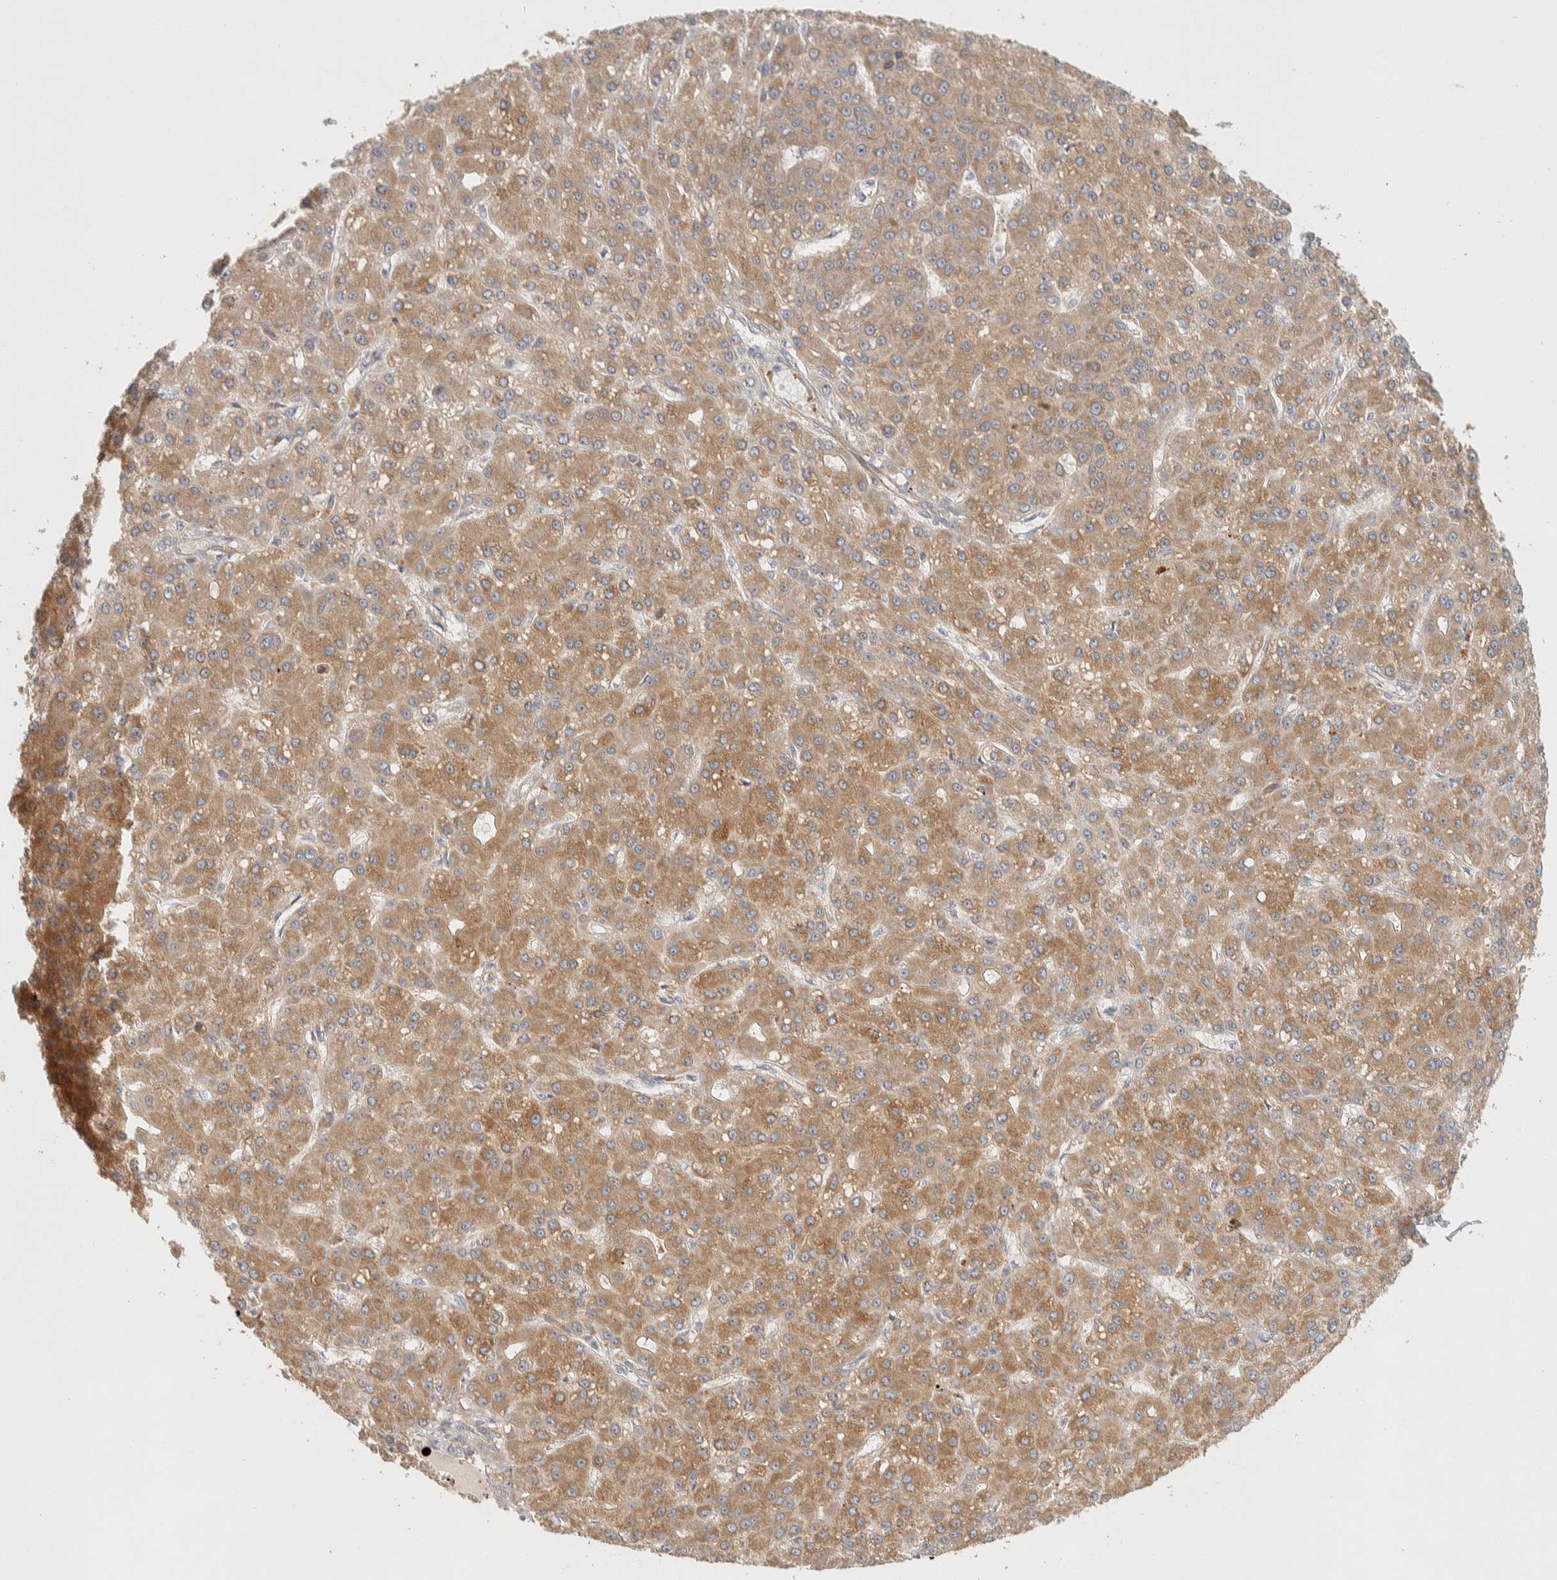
{"staining": {"intensity": "moderate", "quantity": ">75%", "location": "cytoplasmic/membranous"}, "tissue": "liver cancer", "cell_type": "Tumor cells", "image_type": "cancer", "snomed": [{"axis": "morphology", "description": "Carcinoma, Hepatocellular, NOS"}, {"axis": "topography", "description": "Liver"}], "caption": "Immunohistochemical staining of hepatocellular carcinoma (liver) demonstrates moderate cytoplasmic/membranous protein expression in approximately >75% of tumor cells.", "gene": "KIF9", "patient": {"sex": "male", "age": 67}}